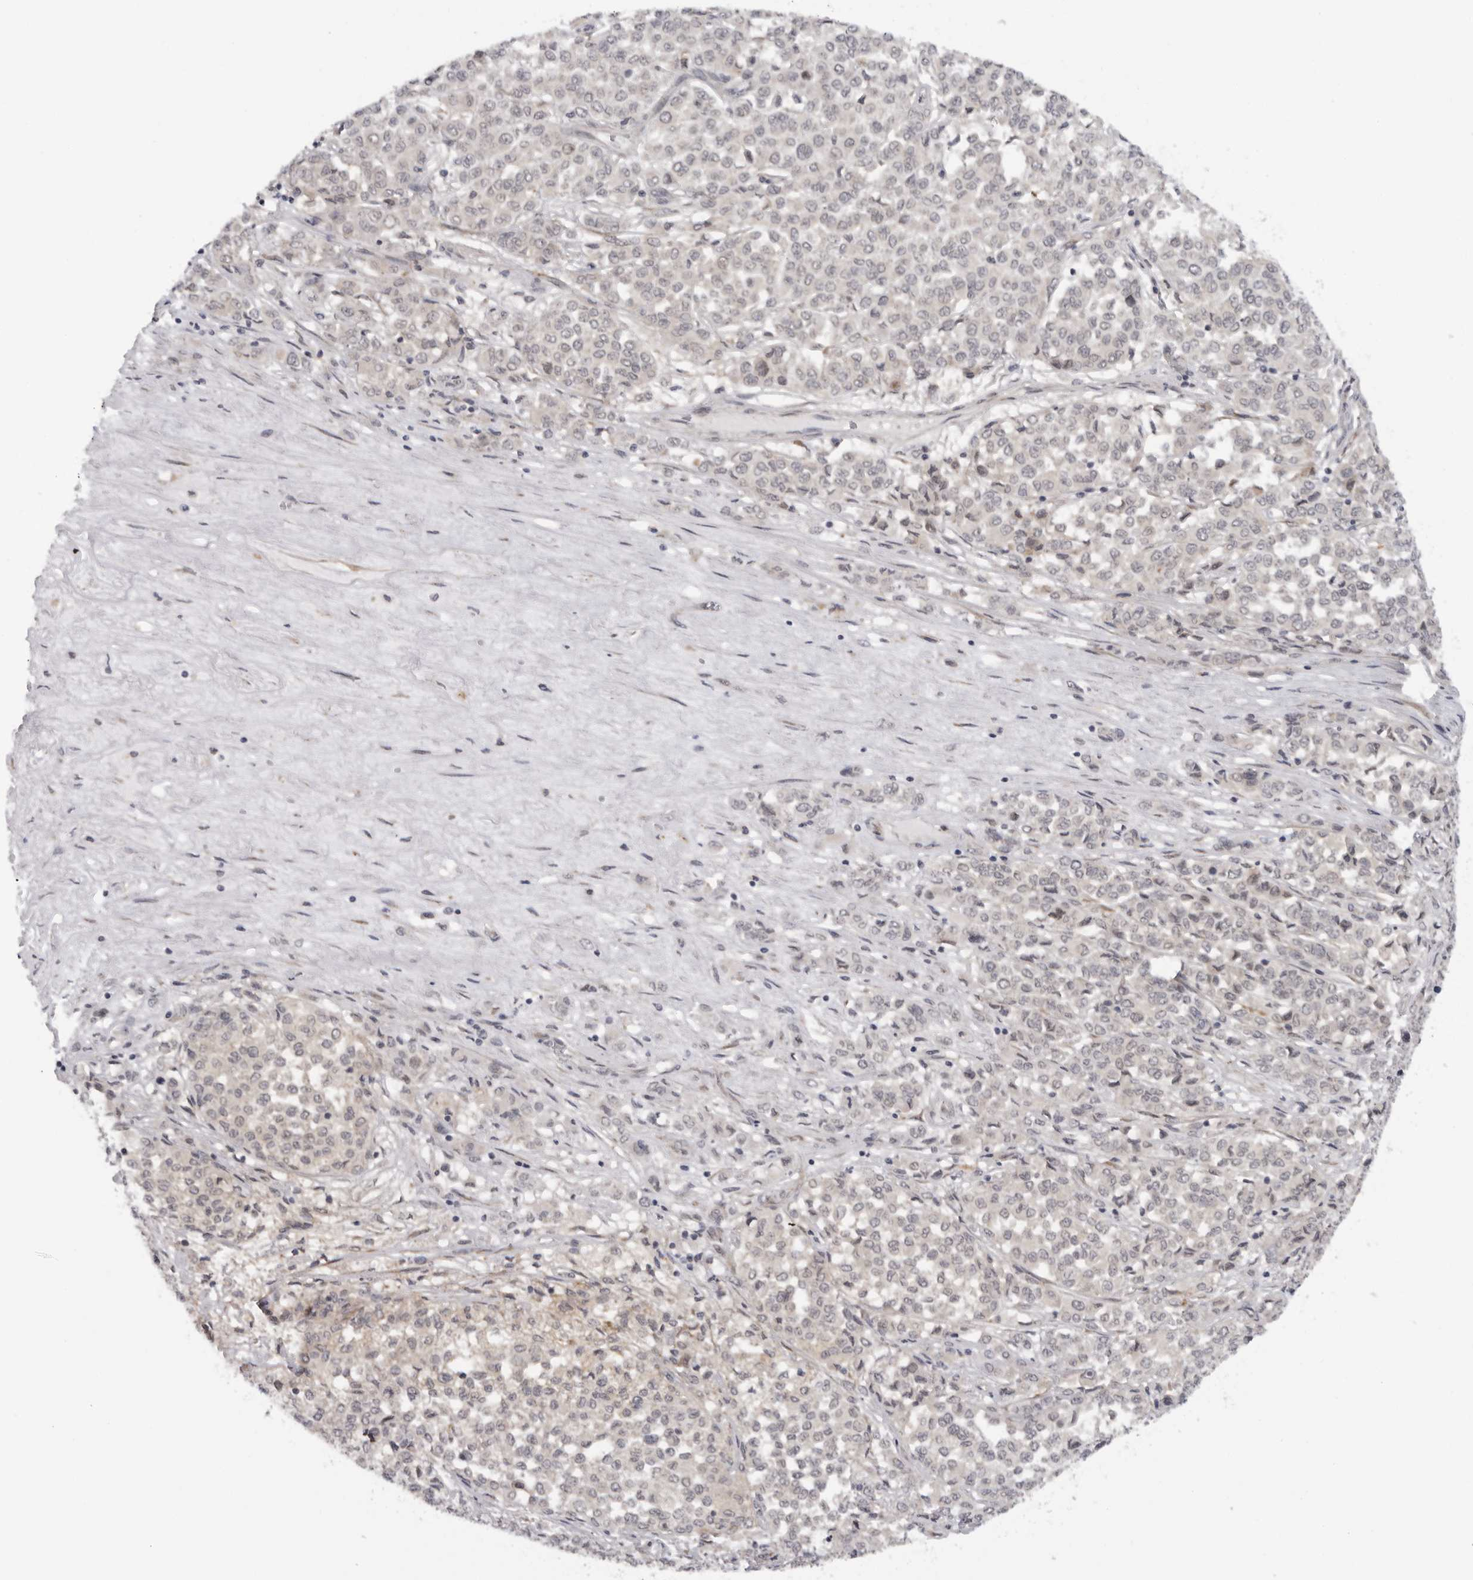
{"staining": {"intensity": "negative", "quantity": "none", "location": "none"}, "tissue": "melanoma", "cell_type": "Tumor cells", "image_type": "cancer", "snomed": [{"axis": "morphology", "description": "Malignant melanoma, Metastatic site"}, {"axis": "topography", "description": "Pancreas"}], "caption": "Immunohistochemistry micrograph of melanoma stained for a protein (brown), which shows no expression in tumor cells.", "gene": "ALPK2", "patient": {"sex": "female", "age": 30}}